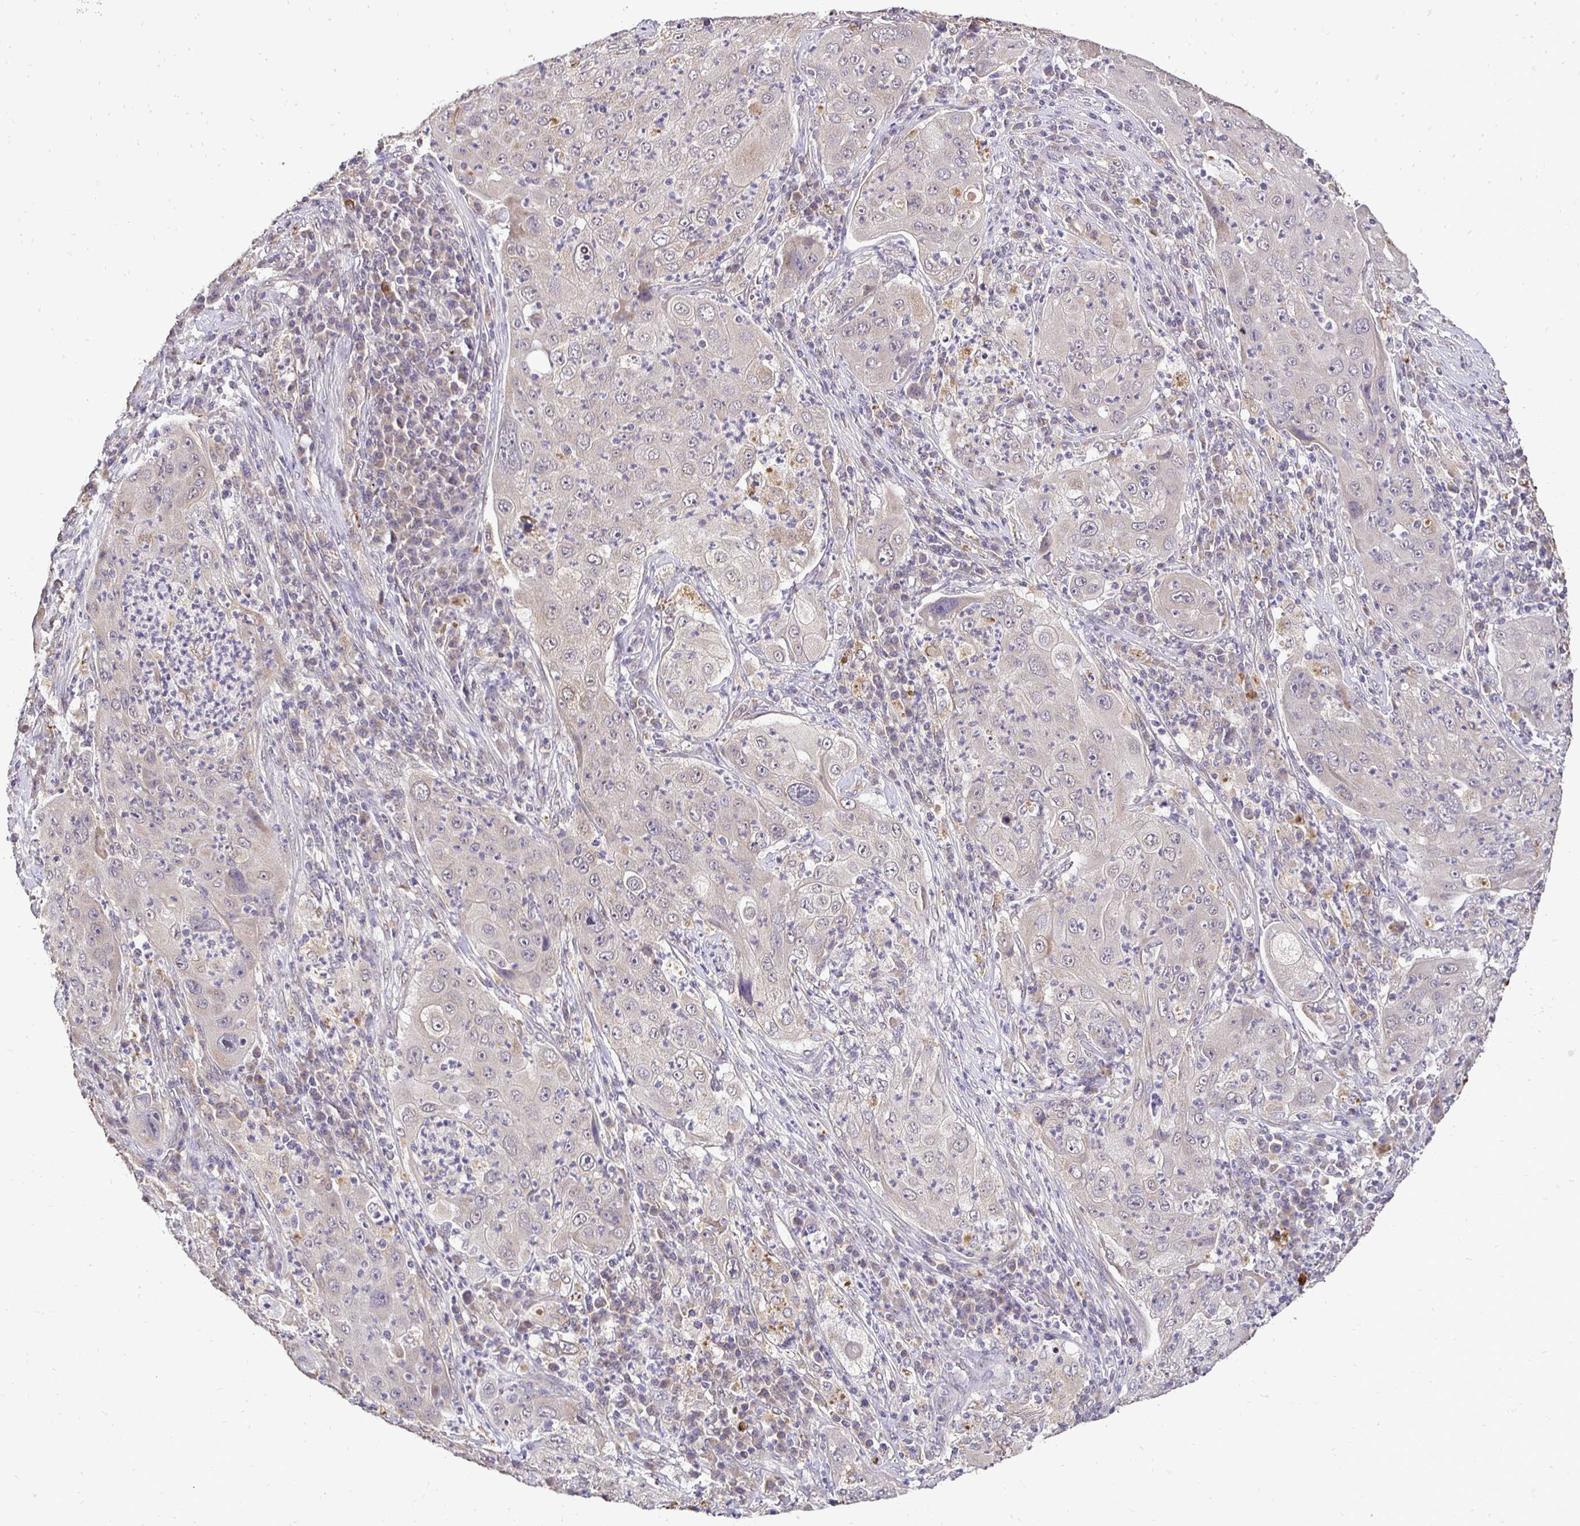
{"staining": {"intensity": "negative", "quantity": "none", "location": "none"}, "tissue": "lung cancer", "cell_type": "Tumor cells", "image_type": "cancer", "snomed": [{"axis": "morphology", "description": "Squamous cell carcinoma, NOS"}, {"axis": "topography", "description": "Lung"}], "caption": "A micrograph of human lung squamous cell carcinoma is negative for staining in tumor cells.", "gene": "RHEBL1", "patient": {"sex": "female", "age": 59}}